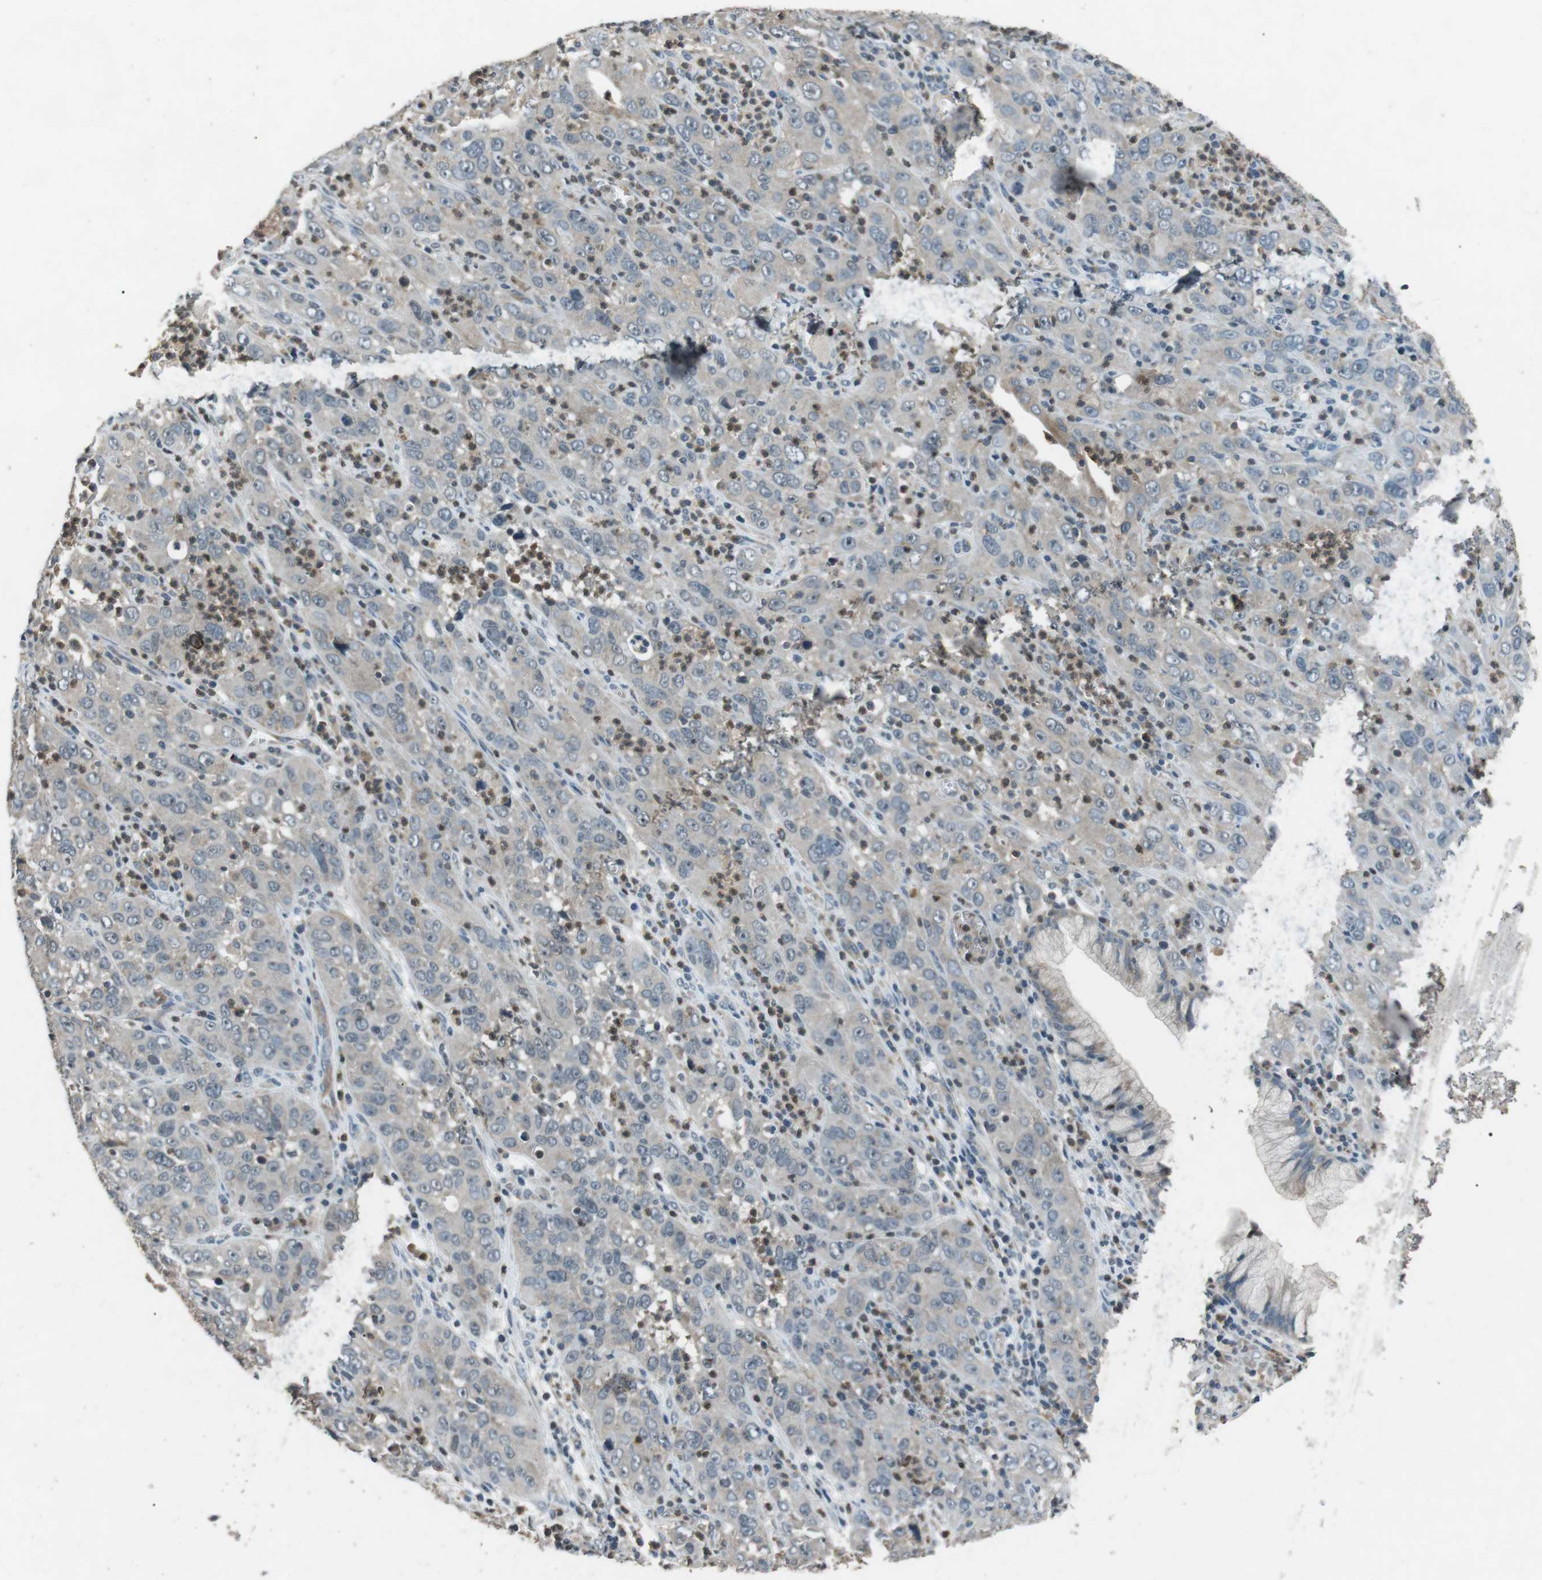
{"staining": {"intensity": "negative", "quantity": "none", "location": "none"}, "tissue": "cervical cancer", "cell_type": "Tumor cells", "image_type": "cancer", "snomed": [{"axis": "morphology", "description": "Squamous cell carcinoma, NOS"}, {"axis": "topography", "description": "Cervix"}], "caption": "There is no significant positivity in tumor cells of cervical squamous cell carcinoma.", "gene": "NEK7", "patient": {"sex": "female", "age": 32}}